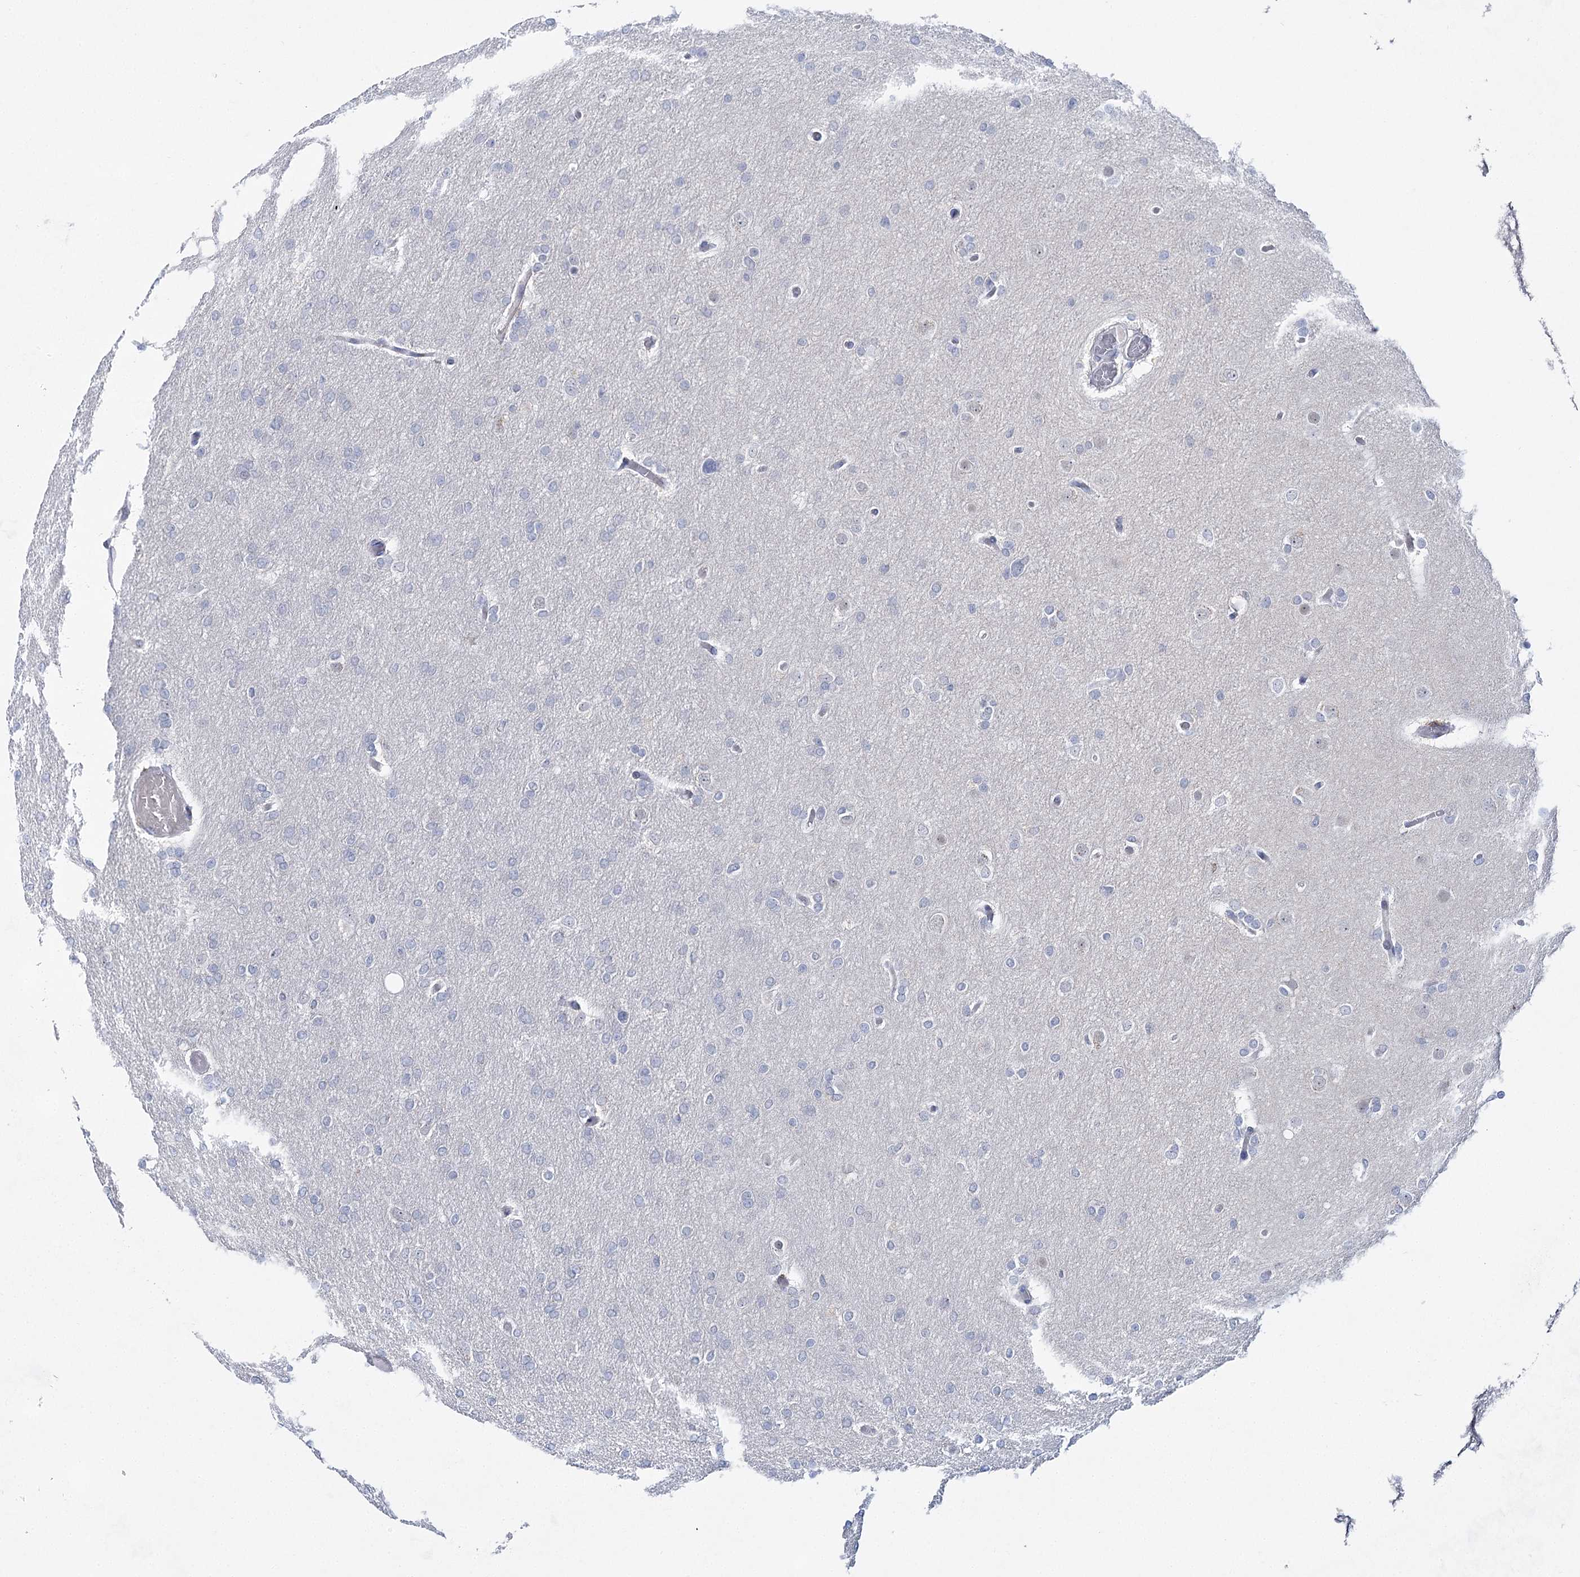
{"staining": {"intensity": "negative", "quantity": "none", "location": "none"}, "tissue": "glioma", "cell_type": "Tumor cells", "image_type": "cancer", "snomed": [{"axis": "morphology", "description": "Glioma, malignant, High grade"}, {"axis": "topography", "description": "Cerebral cortex"}], "caption": "DAB (3,3'-diaminobenzidine) immunohistochemical staining of human glioma demonstrates no significant positivity in tumor cells.", "gene": "BPHL", "patient": {"sex": "female", "age": 36}}